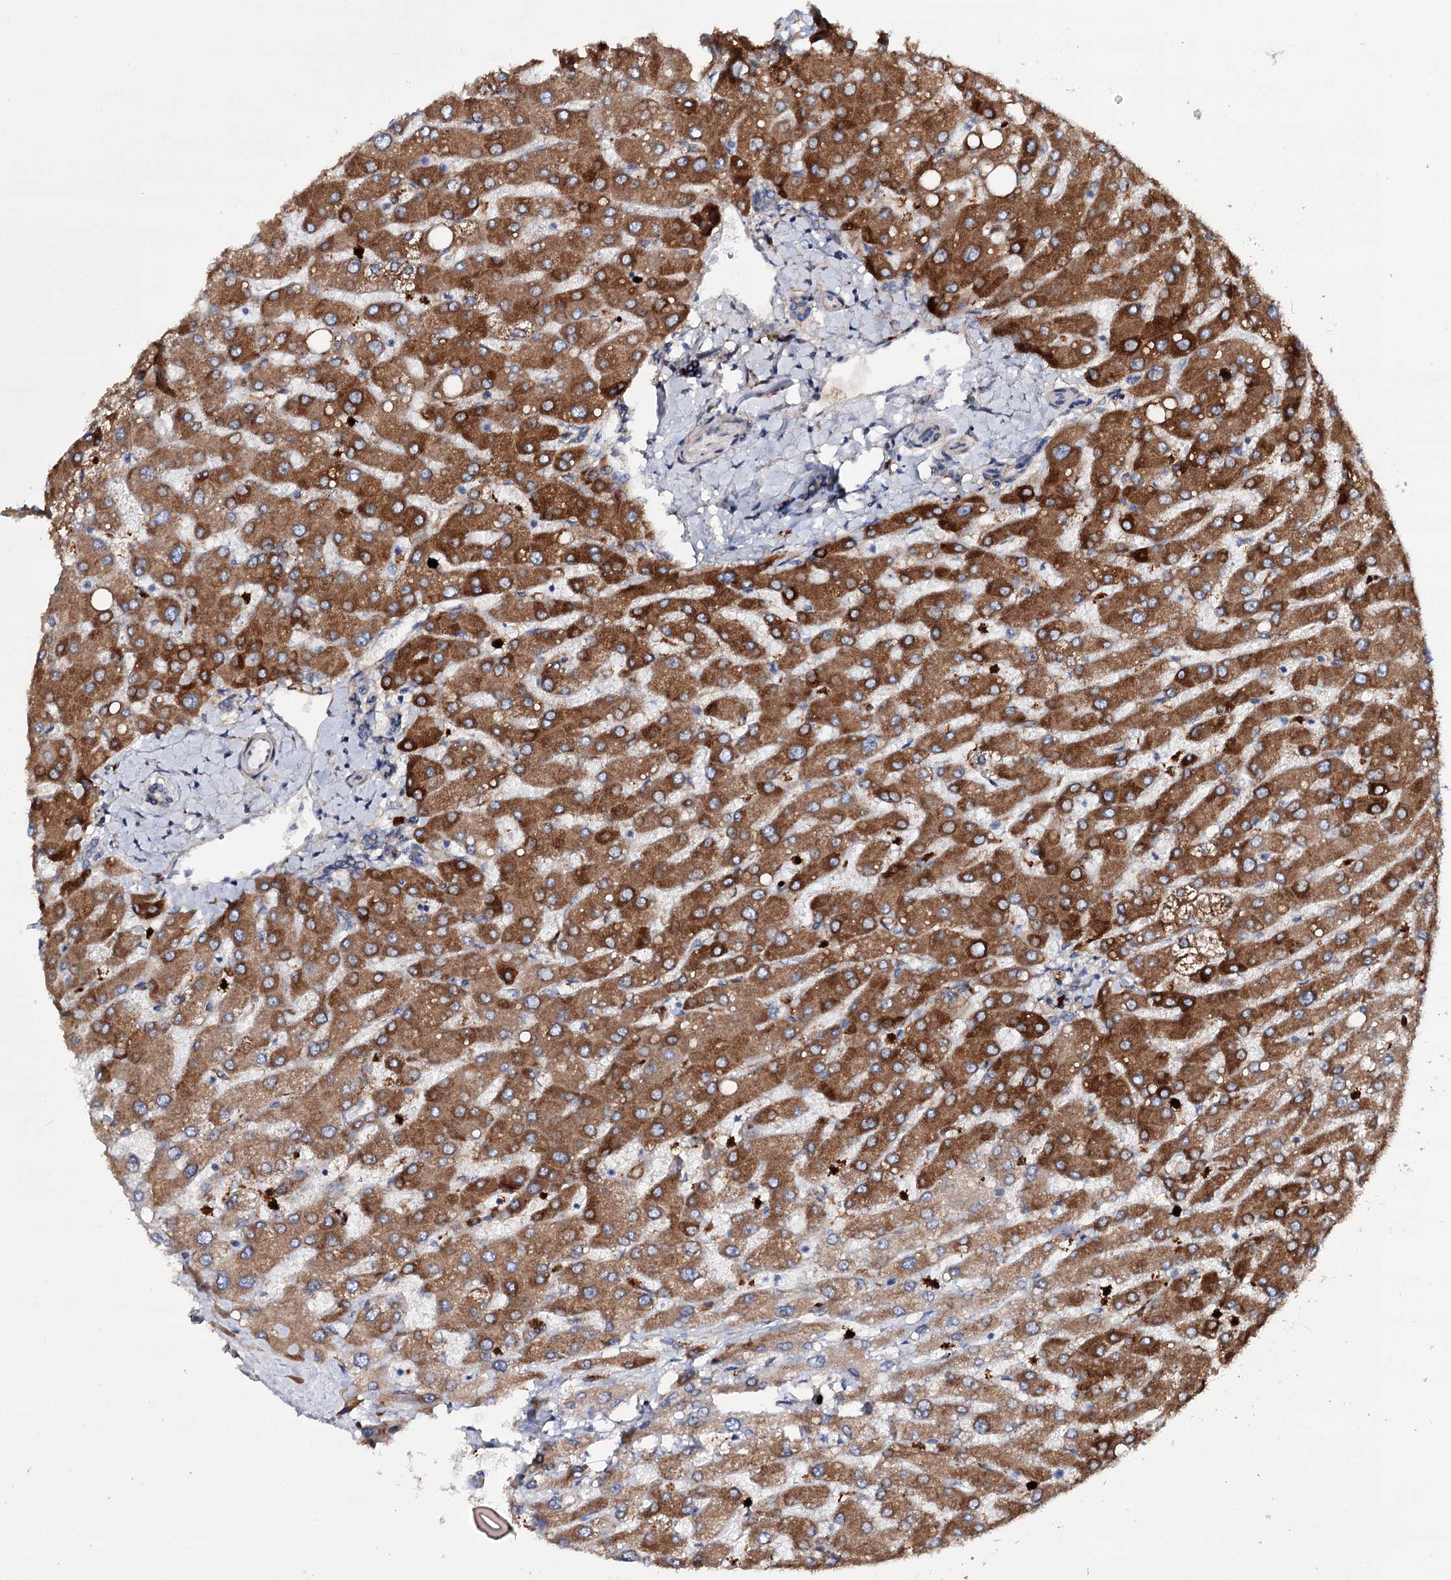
{"staining": {"intensity": "negative", "quantity": "none", "location": "none"}, "tissue": "liver", "cell_type": "Cholangiocytes", "image_type": "normal", "snomed": [{"axis": "morphology", "description": "Normal tissue, NOS"}, {"axis": "topography", "description": "Liver"}], "caption": "Immunohistochemistry (IHC) image of benign liver stained for a protein (brown), which demonstrates no expression in cholangiocytes.", "gene": "MINDY3", "patient": {"sex": "male", "age": 55}}